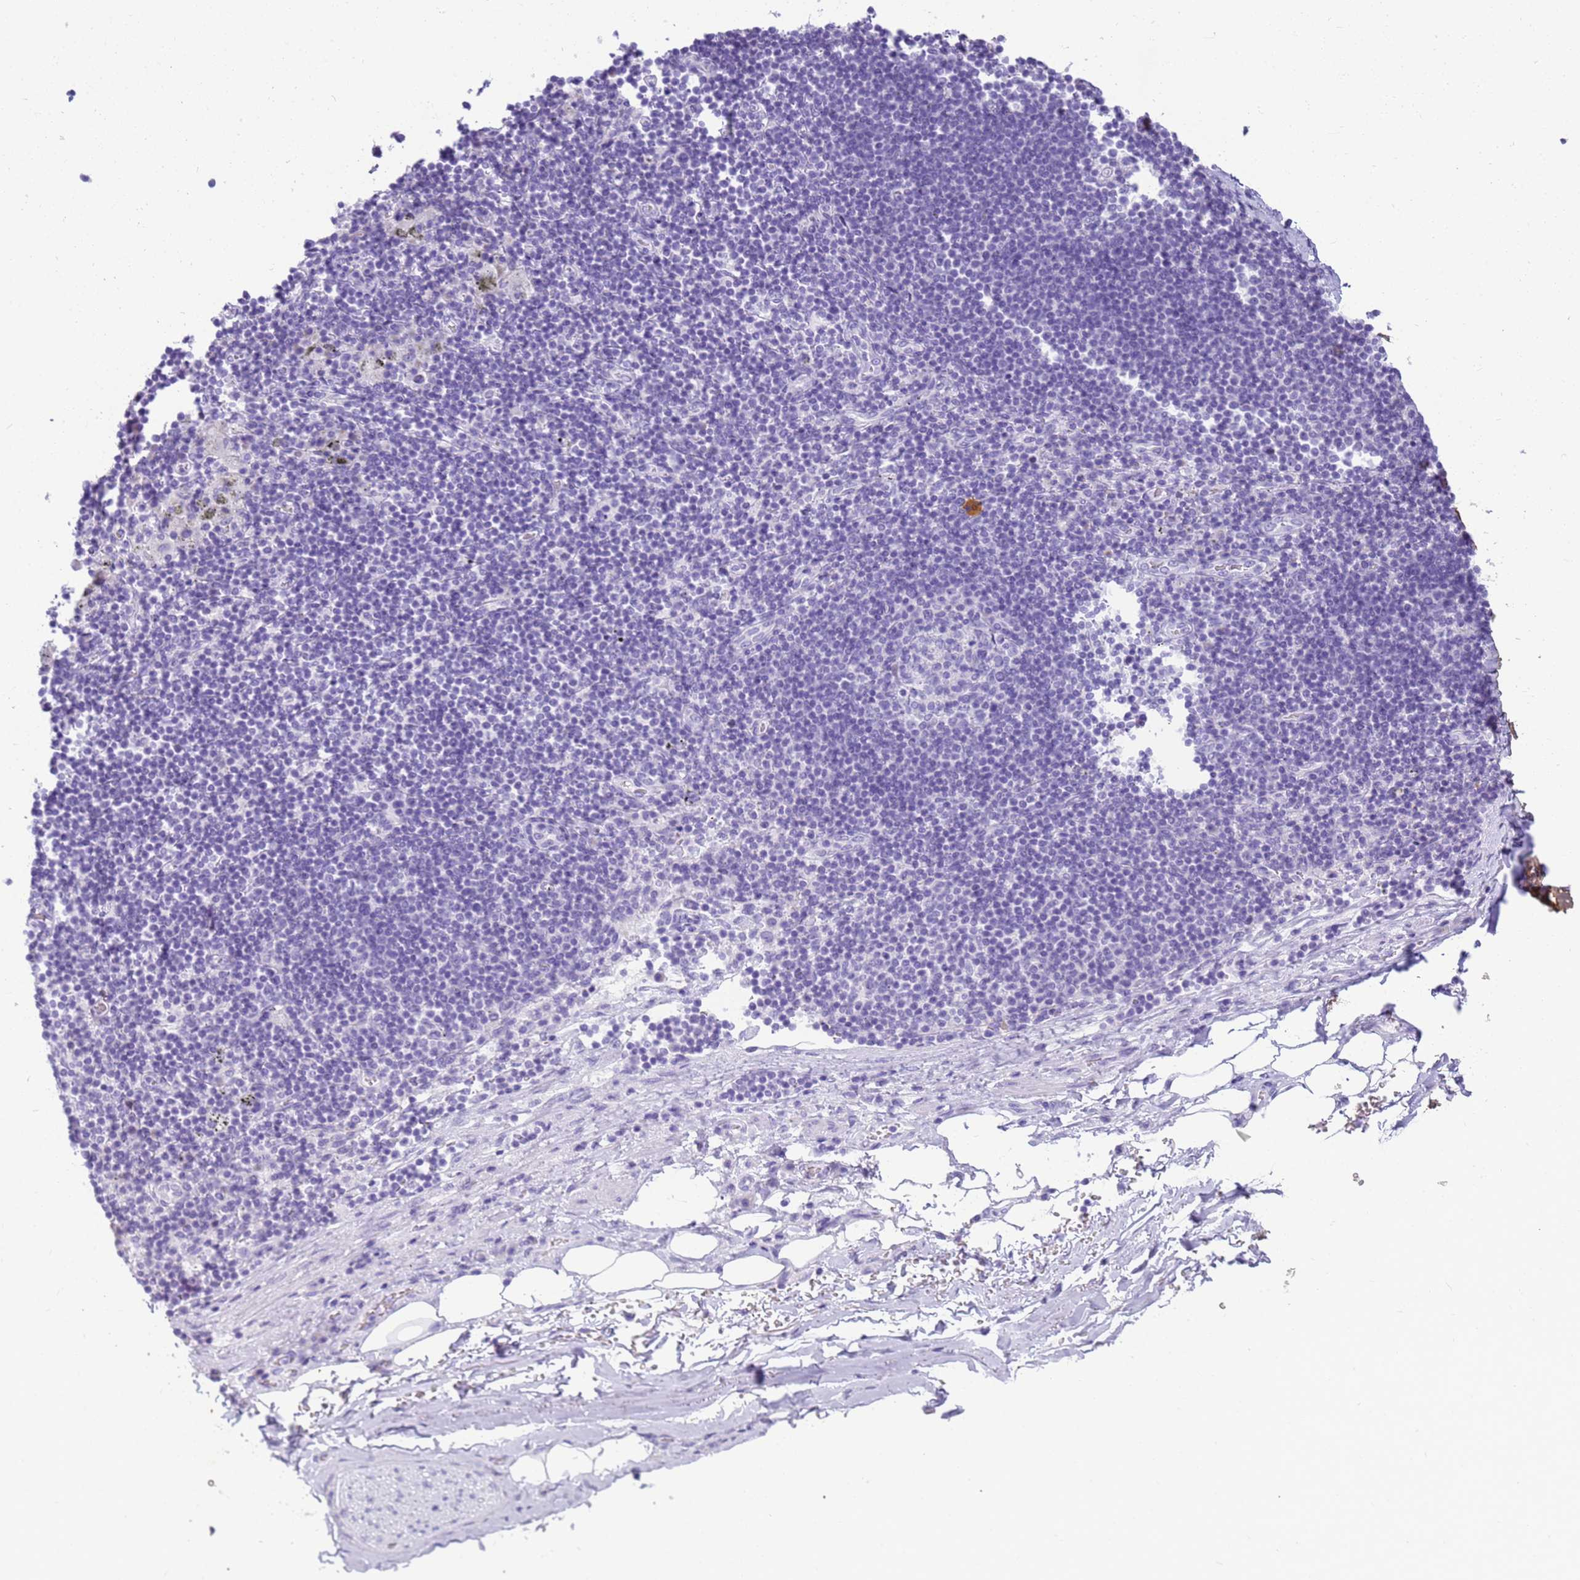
{"staining": {"intensity": "negative", "quantity": "none", "location": "none"}, "tissue": "adipose tissue", "cell_type": "Adipocytes", "image_type": "normal", "snomed": [{"axis": "morphology", "description": "Normal tissue, NOS"}, {"axis": "topography", "description": "Lymph node"}, {"axis": "topography", "description": "Cartilage tissue"}, {"axis": "topography", "description": "Bronchus"}], "caption": "Adipocytes are negative for protein expression in benign human adipose tissue. The staining was performed using DAB to visualize the protein expression in brown, while the nuclei were stained in blue with hematoxylin (Magnification: 20x).", "gene": "STATH", "patient": {"sex": "male", "age": 63}}